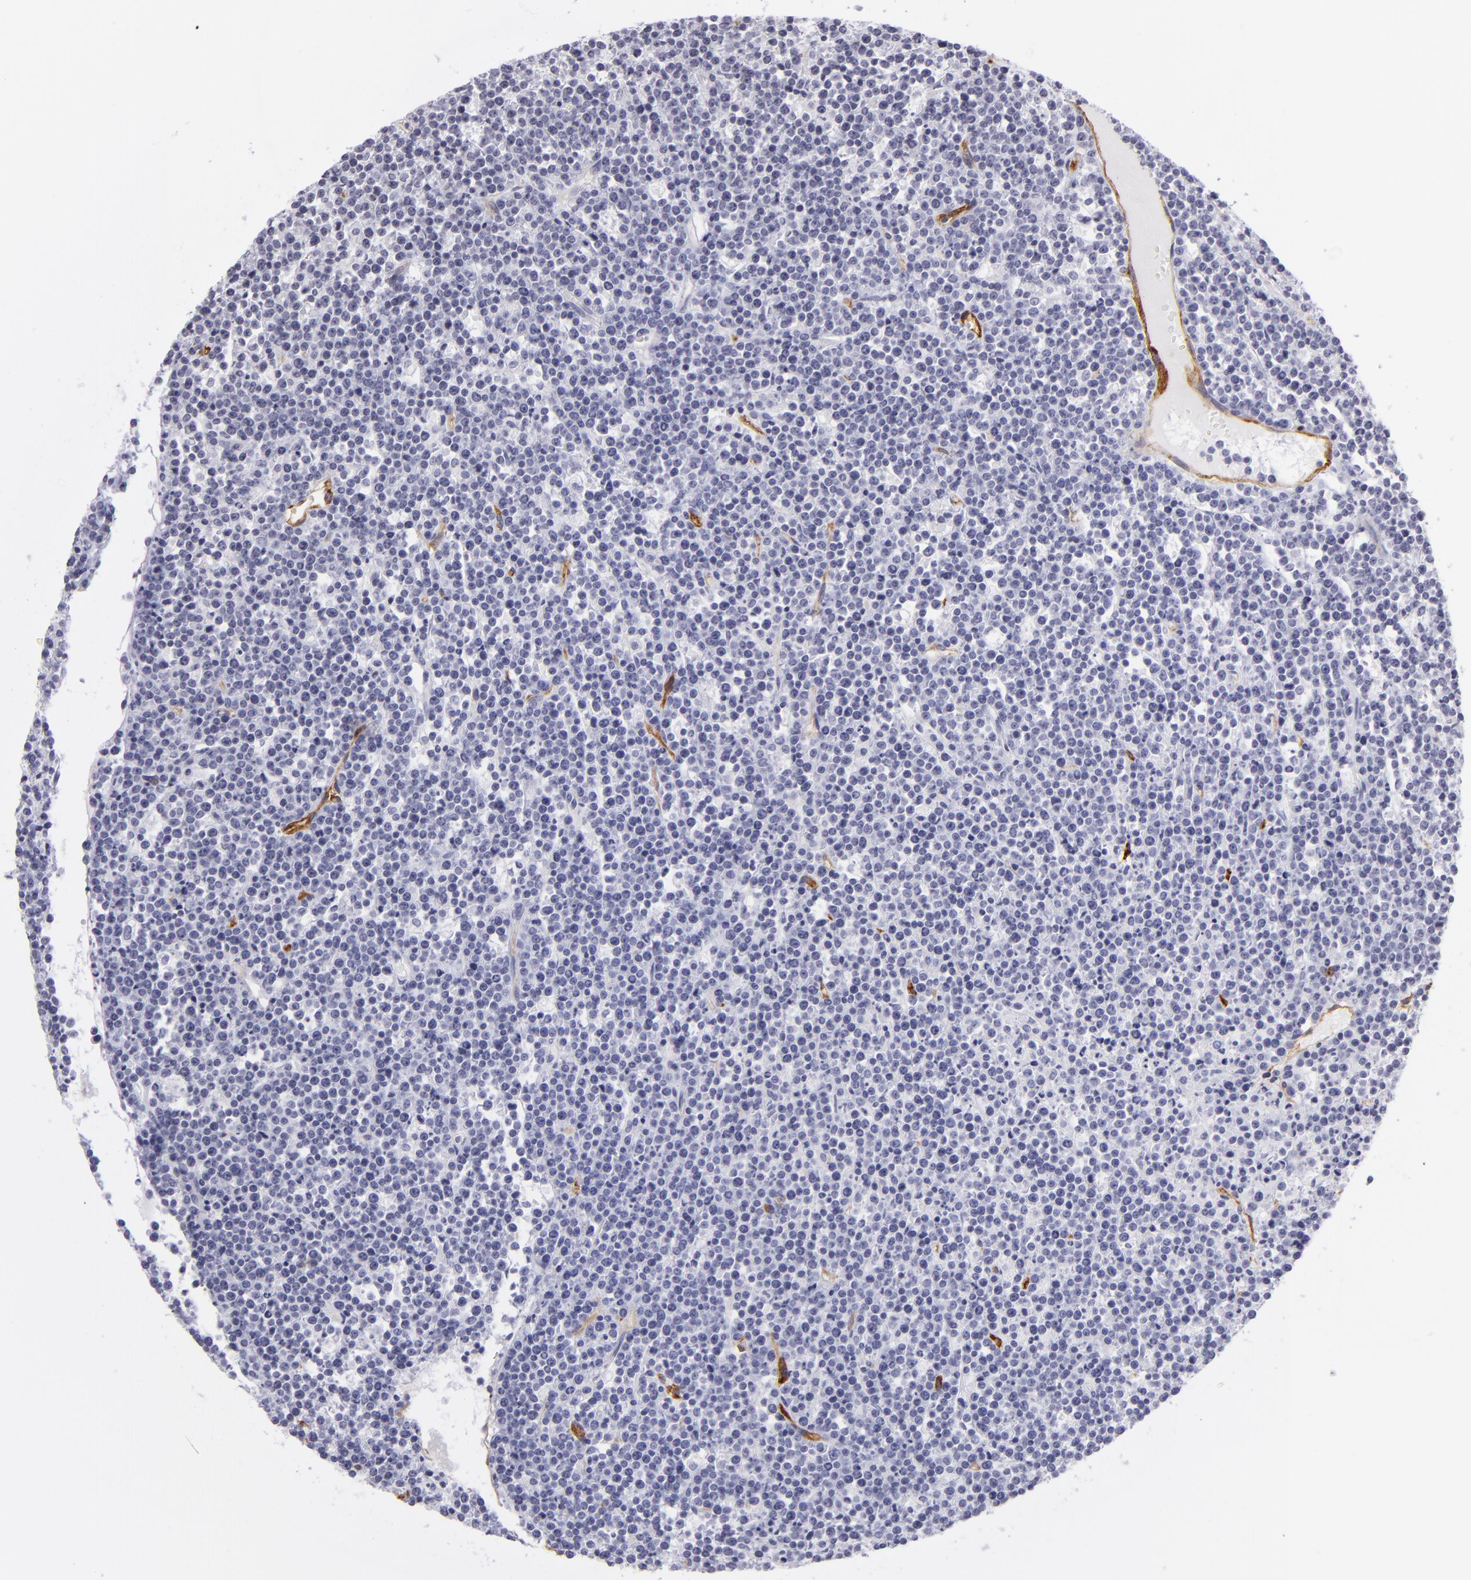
{"staining": {"intensity": "negative", "quantity": "none", "location": "none"}, "tissue": "lymphoma", "cell_type": "Tumor cells", "image_type": "cancer", "snomed": [{"axis": "morphology", "description": "Malignant lymphoma, non-Hodgkin's type, High grade"}, {"axis": "topography", "description": "Ovary"}], "caption": "The micrograph demonstrates no staining of tumor cells in lymphoma.", "gene": "THBD", "patient": {"sex": "female", "age": 56}}